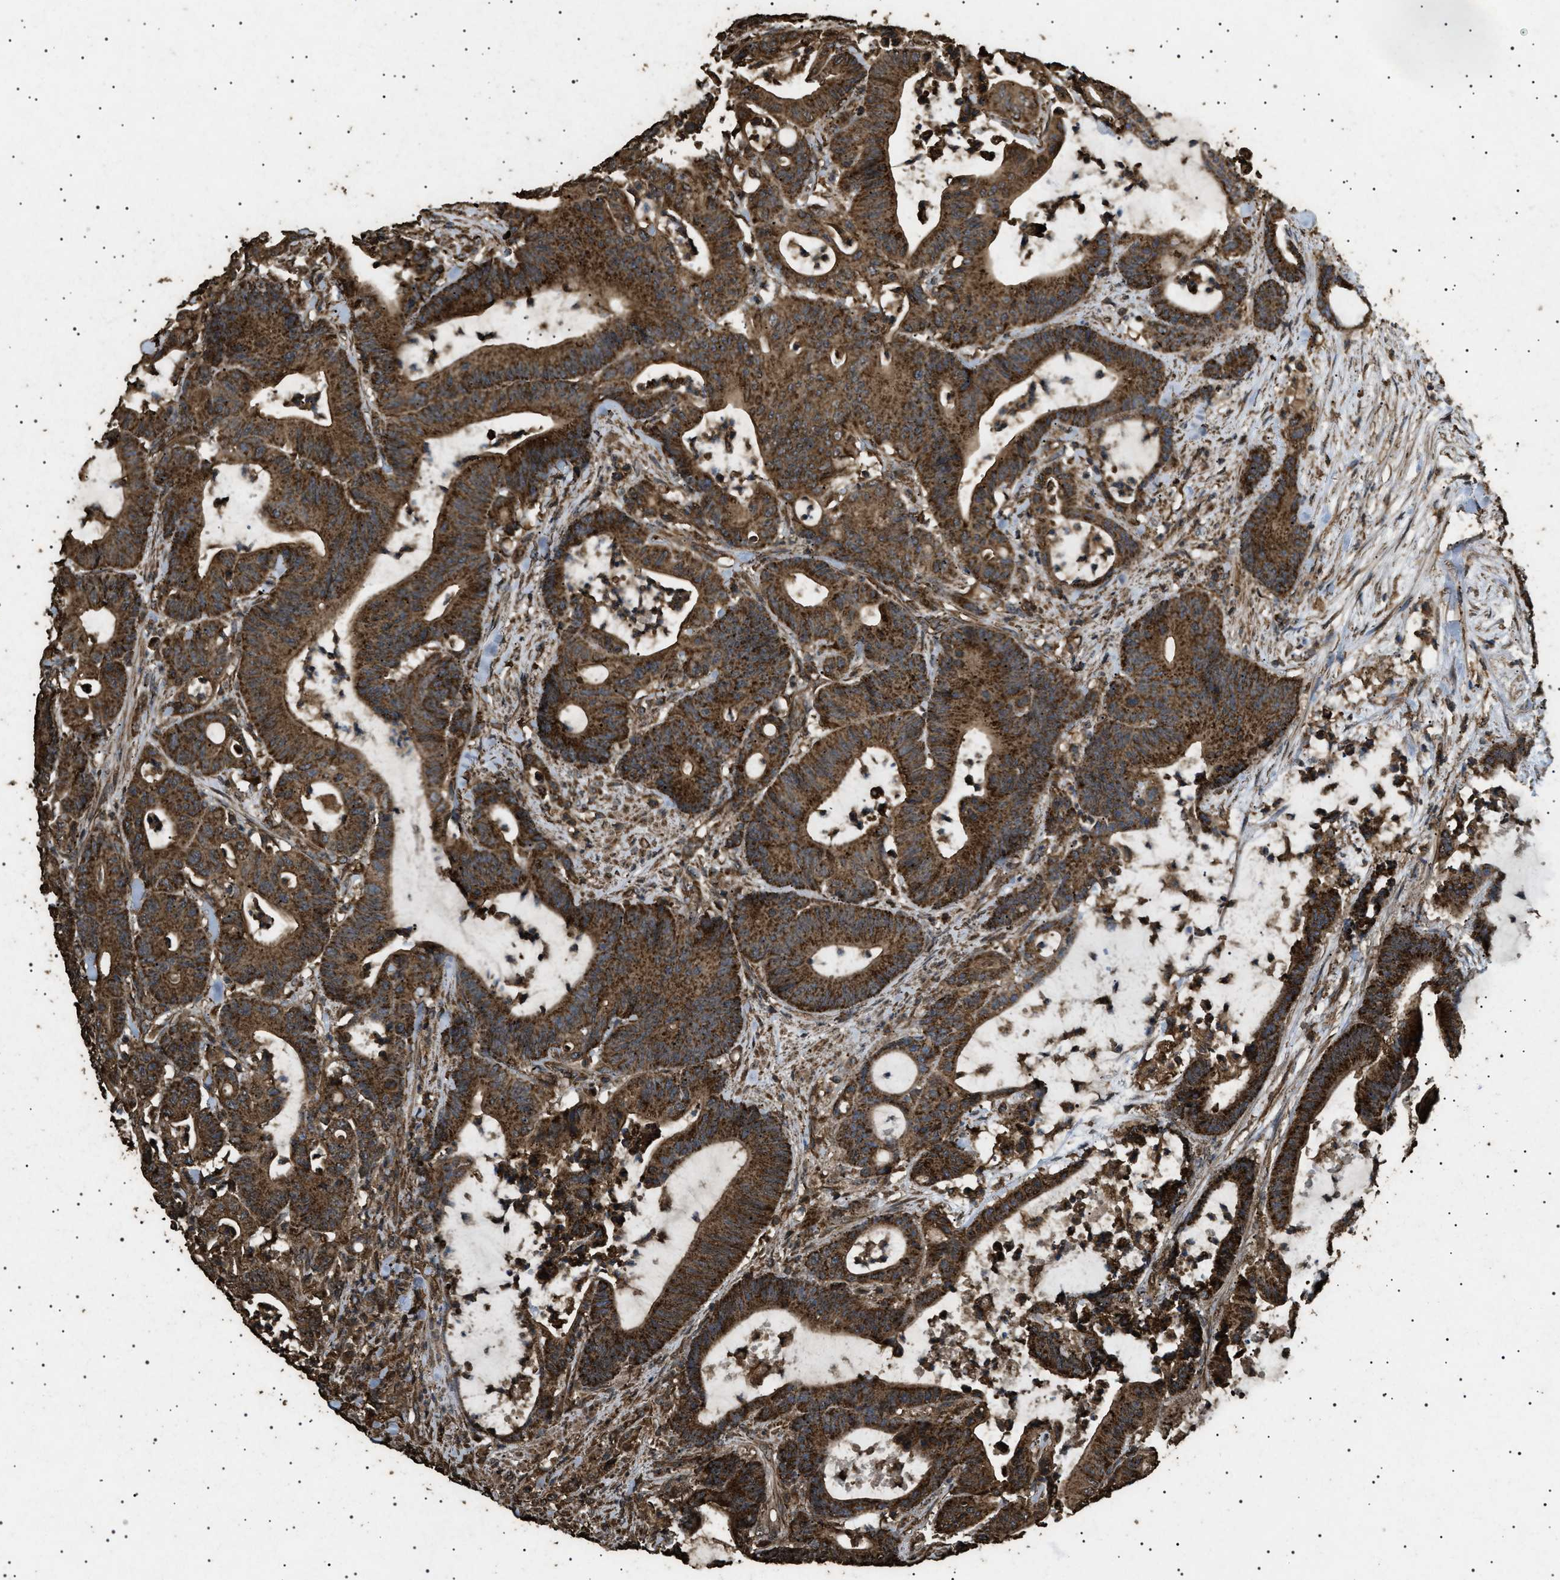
{"staining": {"intensity": "strong", "quantity": ">75%", "location": "cytoplasmic/membranous"}, "tissue": "colorectal cancer", "cell_type": "Tumor cells", "image_type": "cancer", "snomed": [{"axis": "morphology", "description": "Adenocarcinoma, NOS"}, {"axis": "topography", "description": "Colon"}], "caption": "Colorectal cancer stained with a brown dye shows strong cytoplasmic/membranous positive positivity in about >75% of tumor cells.", "gene": "CYRIA", "patient": {"sex": "female", "age": 84}}